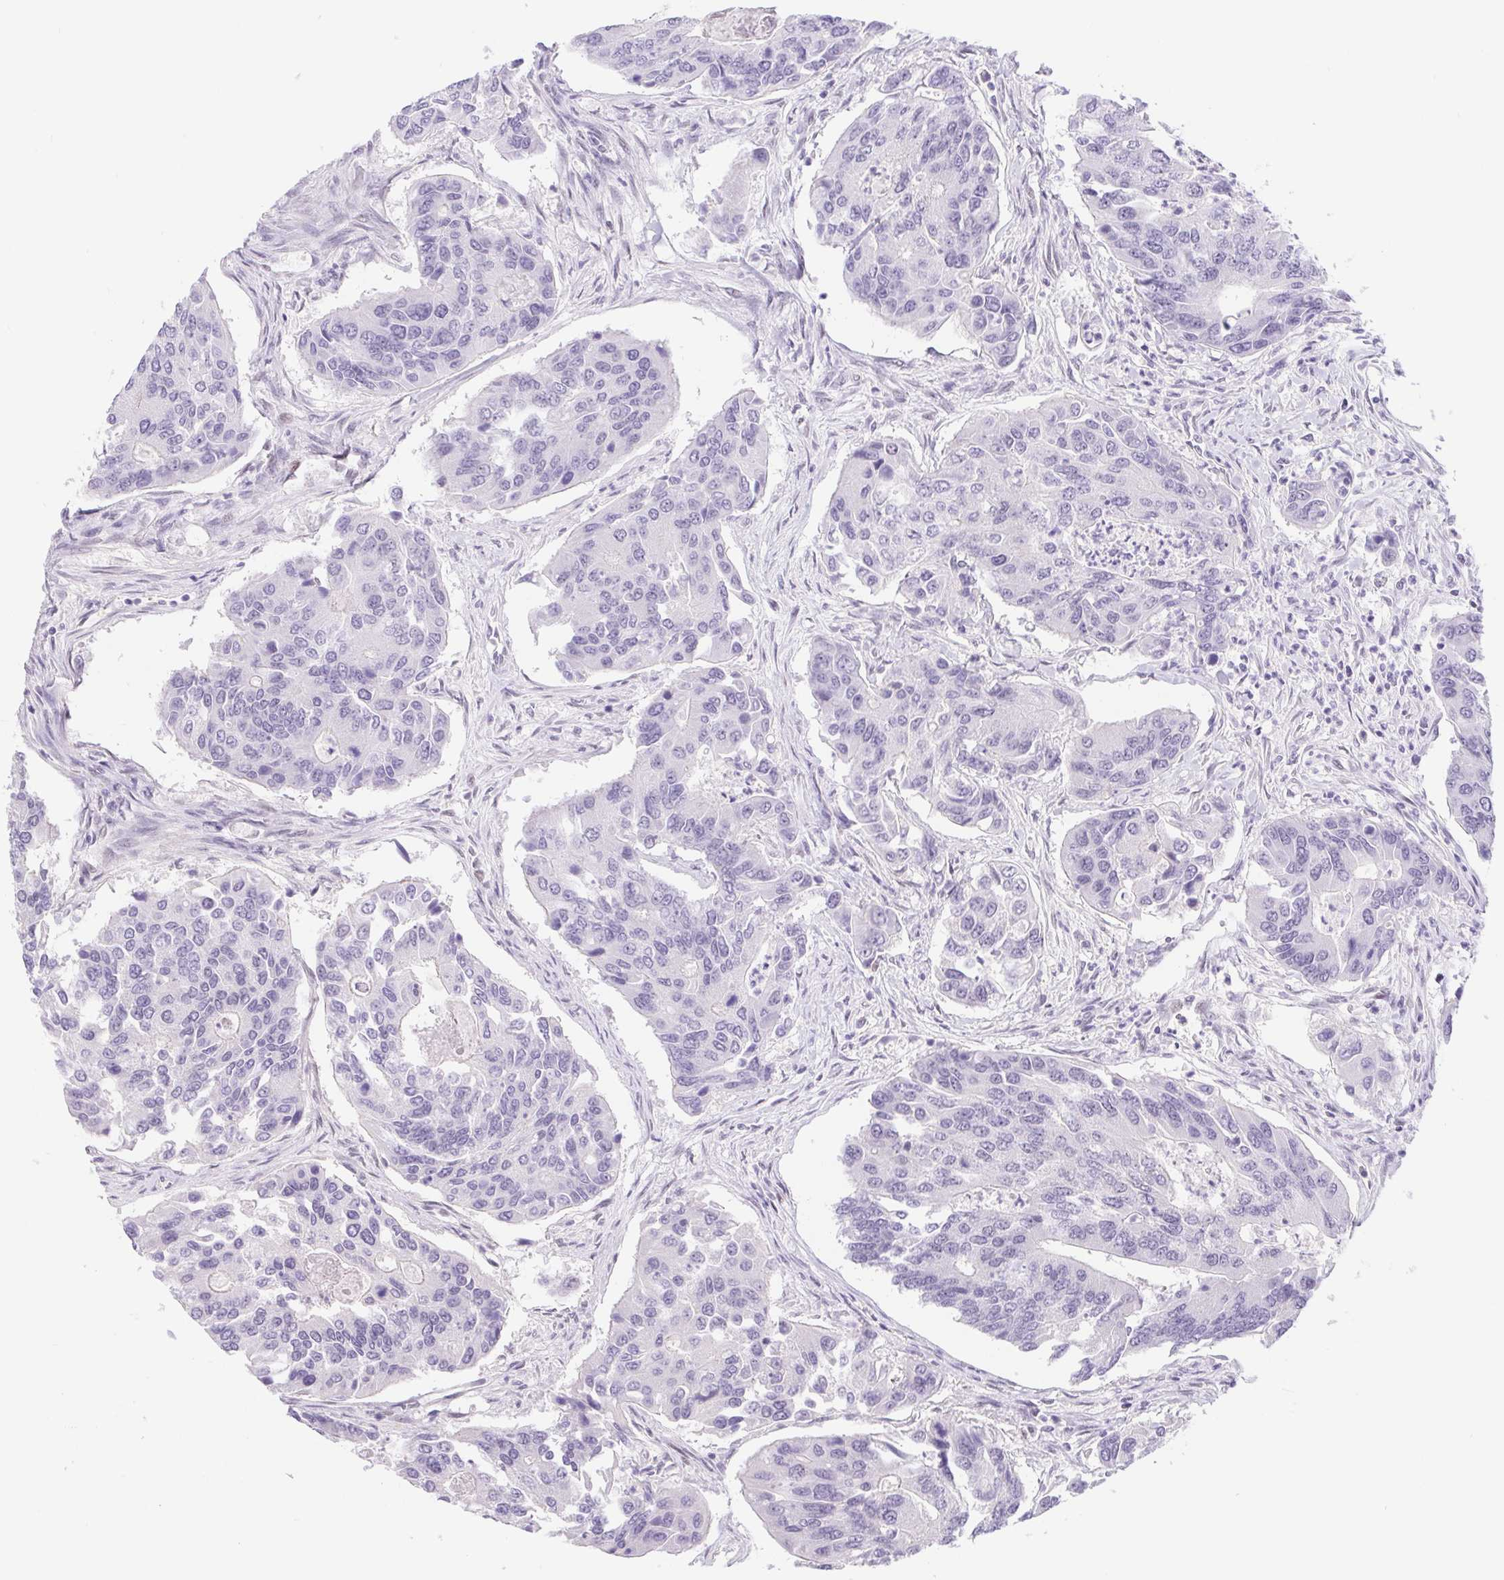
{"staining": {"intensity": "negative", "quantity": "none", "location": "none"}, "tissue": "colorectal cancer", "cell_type": "Tumor cells", "image_type": "cancer", "snomed": [{"axis": "morphology", "description": "Adenocarcinoma, NOS"}, {"axis": "topography", "description": "Colon"}], "caption": "There is no significant positivity in tumor cells of colorectal cancer.", "gene": "CAND1", "patient": {"sex": "female", "age": 67}}